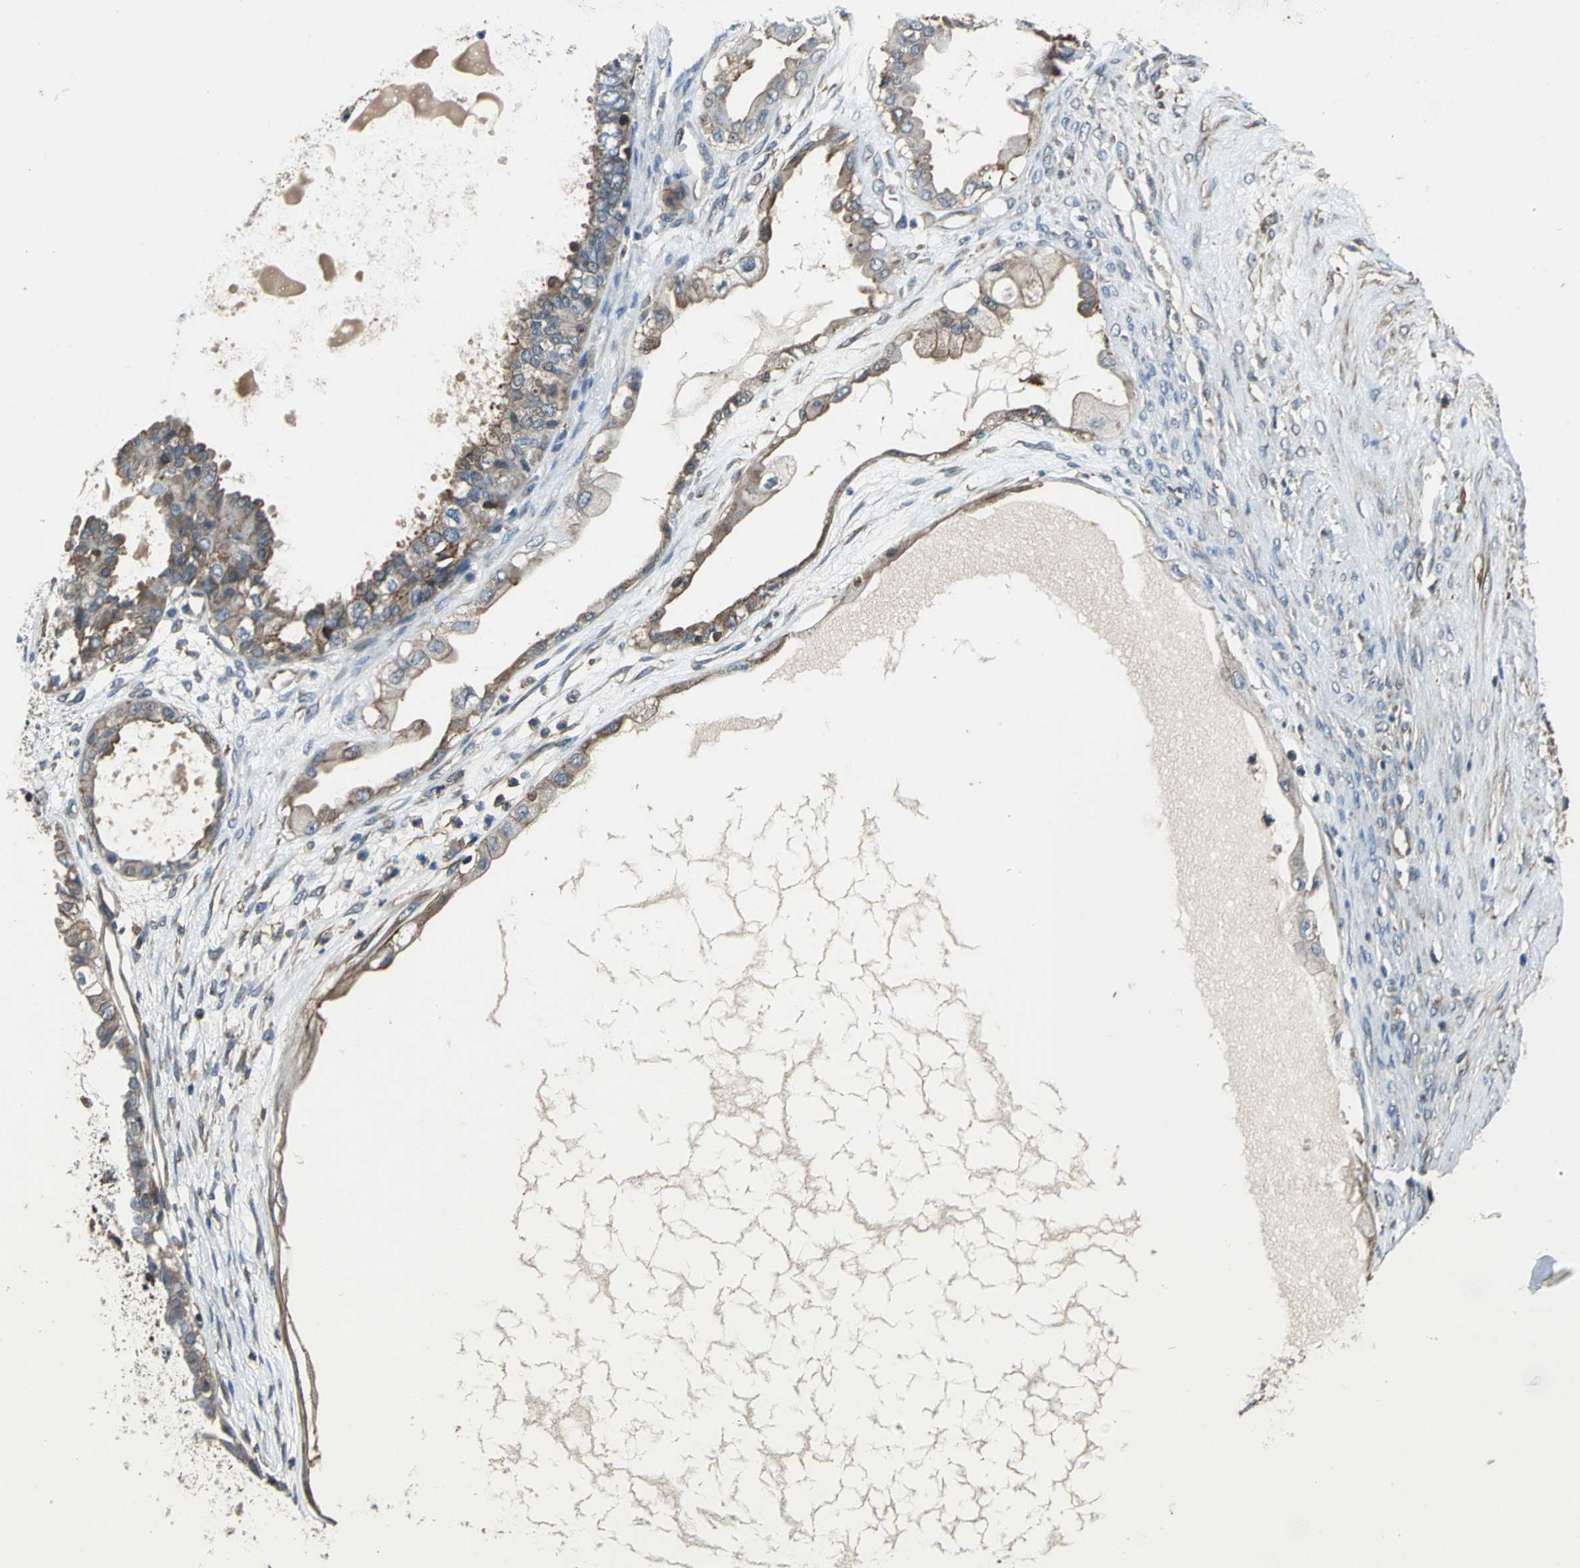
{"staining": {"intensity": "moderate", "quantity": ">75%", "location": "cytoplasmic/membranous"}, "tissue": "ovarian cancer", "cell_type": "Tumor cells", "image_type": "cancer", "snomed": [{"axis": "morphology", "description": "Carcinoma, NOS"}, {"axis": "morphology", "description": "Carcinoma, endometroid"}, {"axis": "topography", "description": "Ovary"}], "caption": "IHC staining of ovarian cancer, which reveals medium levels of moderate cytoplasmic/membranous positivity in approximately >75% of tumor cells indicating moderate cytoplasmic/membranous protein positivity. The staining was performed using DAB (3,3'-diaminobenzidine) (brown) for protein detection and nuclei were counterstained in hematoxylin (blue).", "gene": "PARVA", "patient": {"sex": "female", "age": 50}}